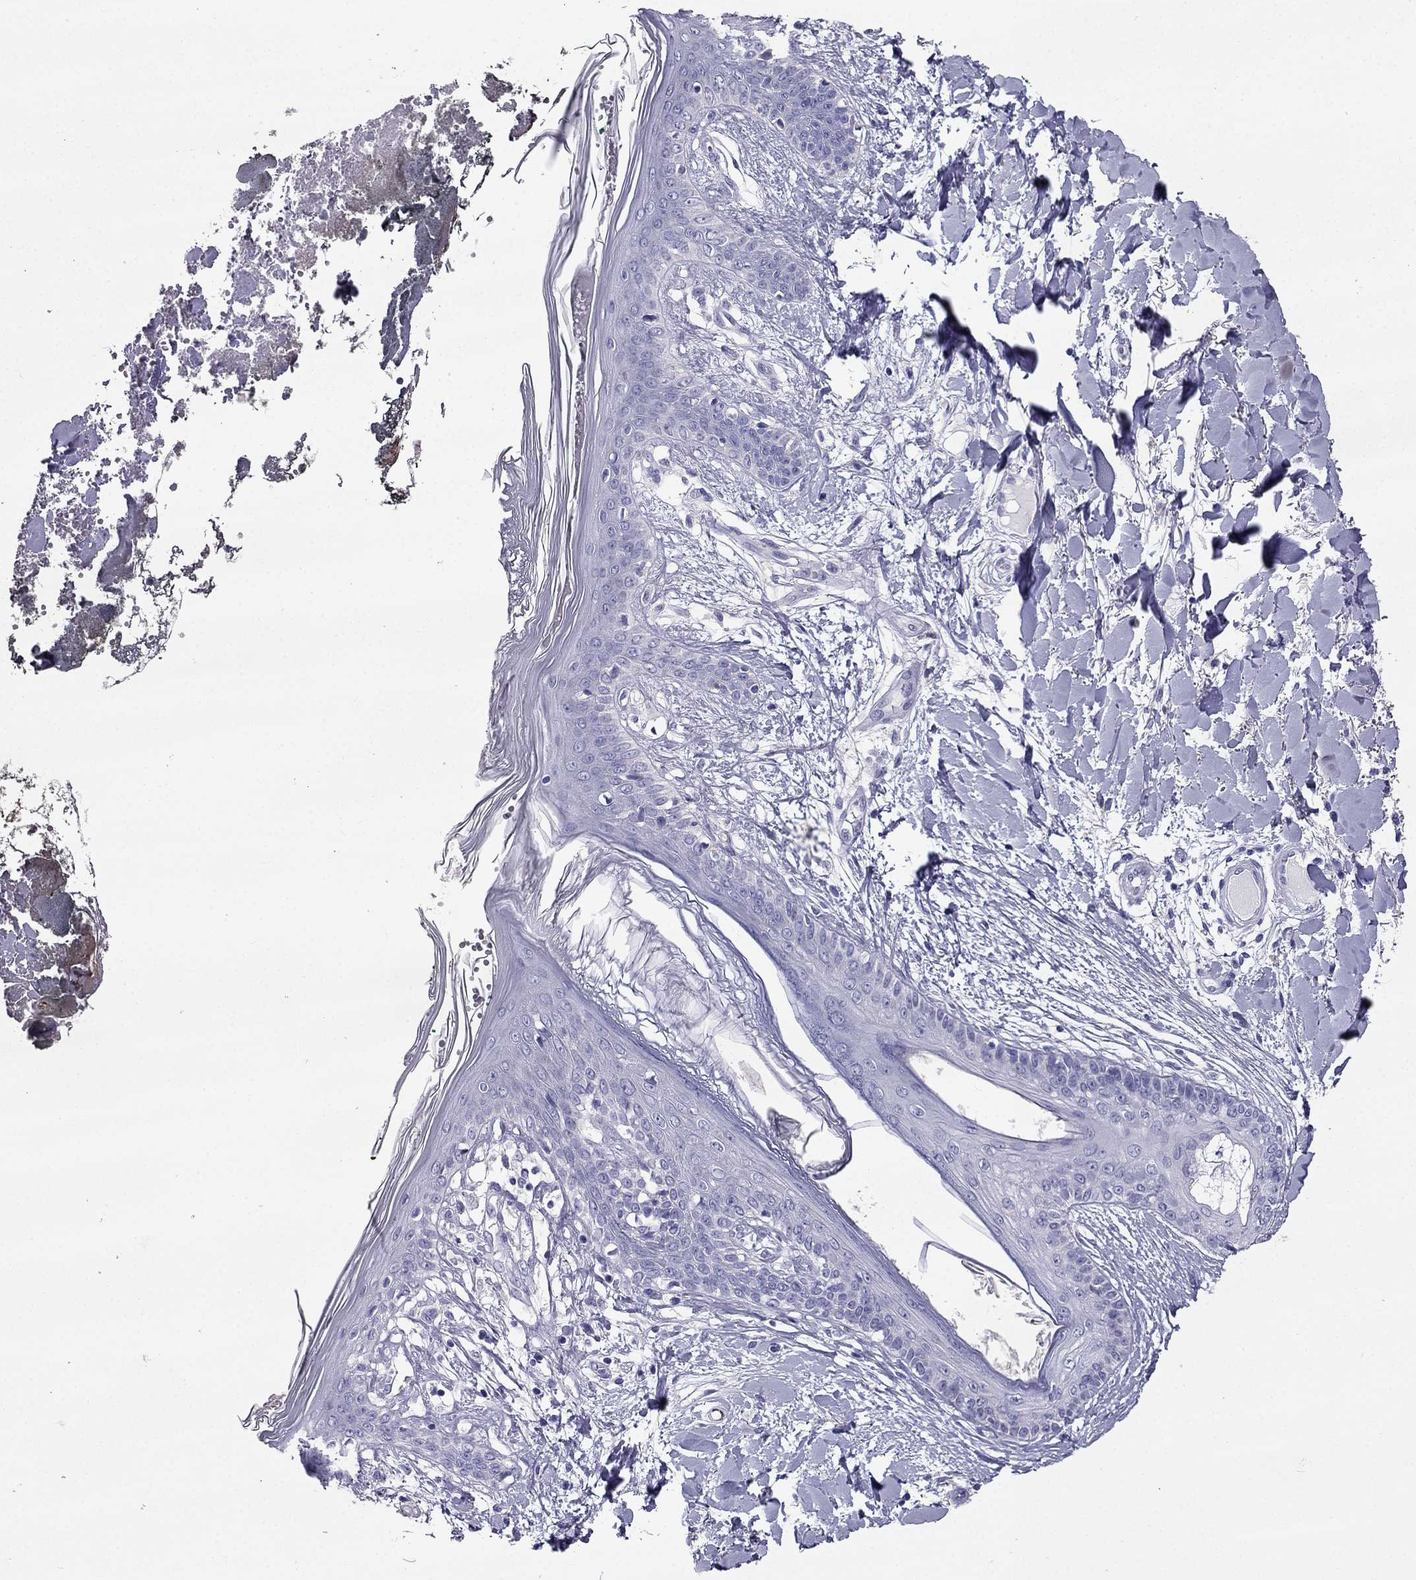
{"staining": {"intensity": "negative", "quantity": "none", "location": "none"}, "tissue": "skin", "cell_type": "Fibroblasts", "image_type": "normal", "snomed": [{"axis": "morphology", "description": "Normal tissue, NOS"}, {"axis": "topography", "description": "Skin"}], "caption": "Immunohistochemistry of unremarkable human skin reveals no positivity in fibroblasts.", "gene": "PTH", "patient": {"sex": "female", "age": 34}}